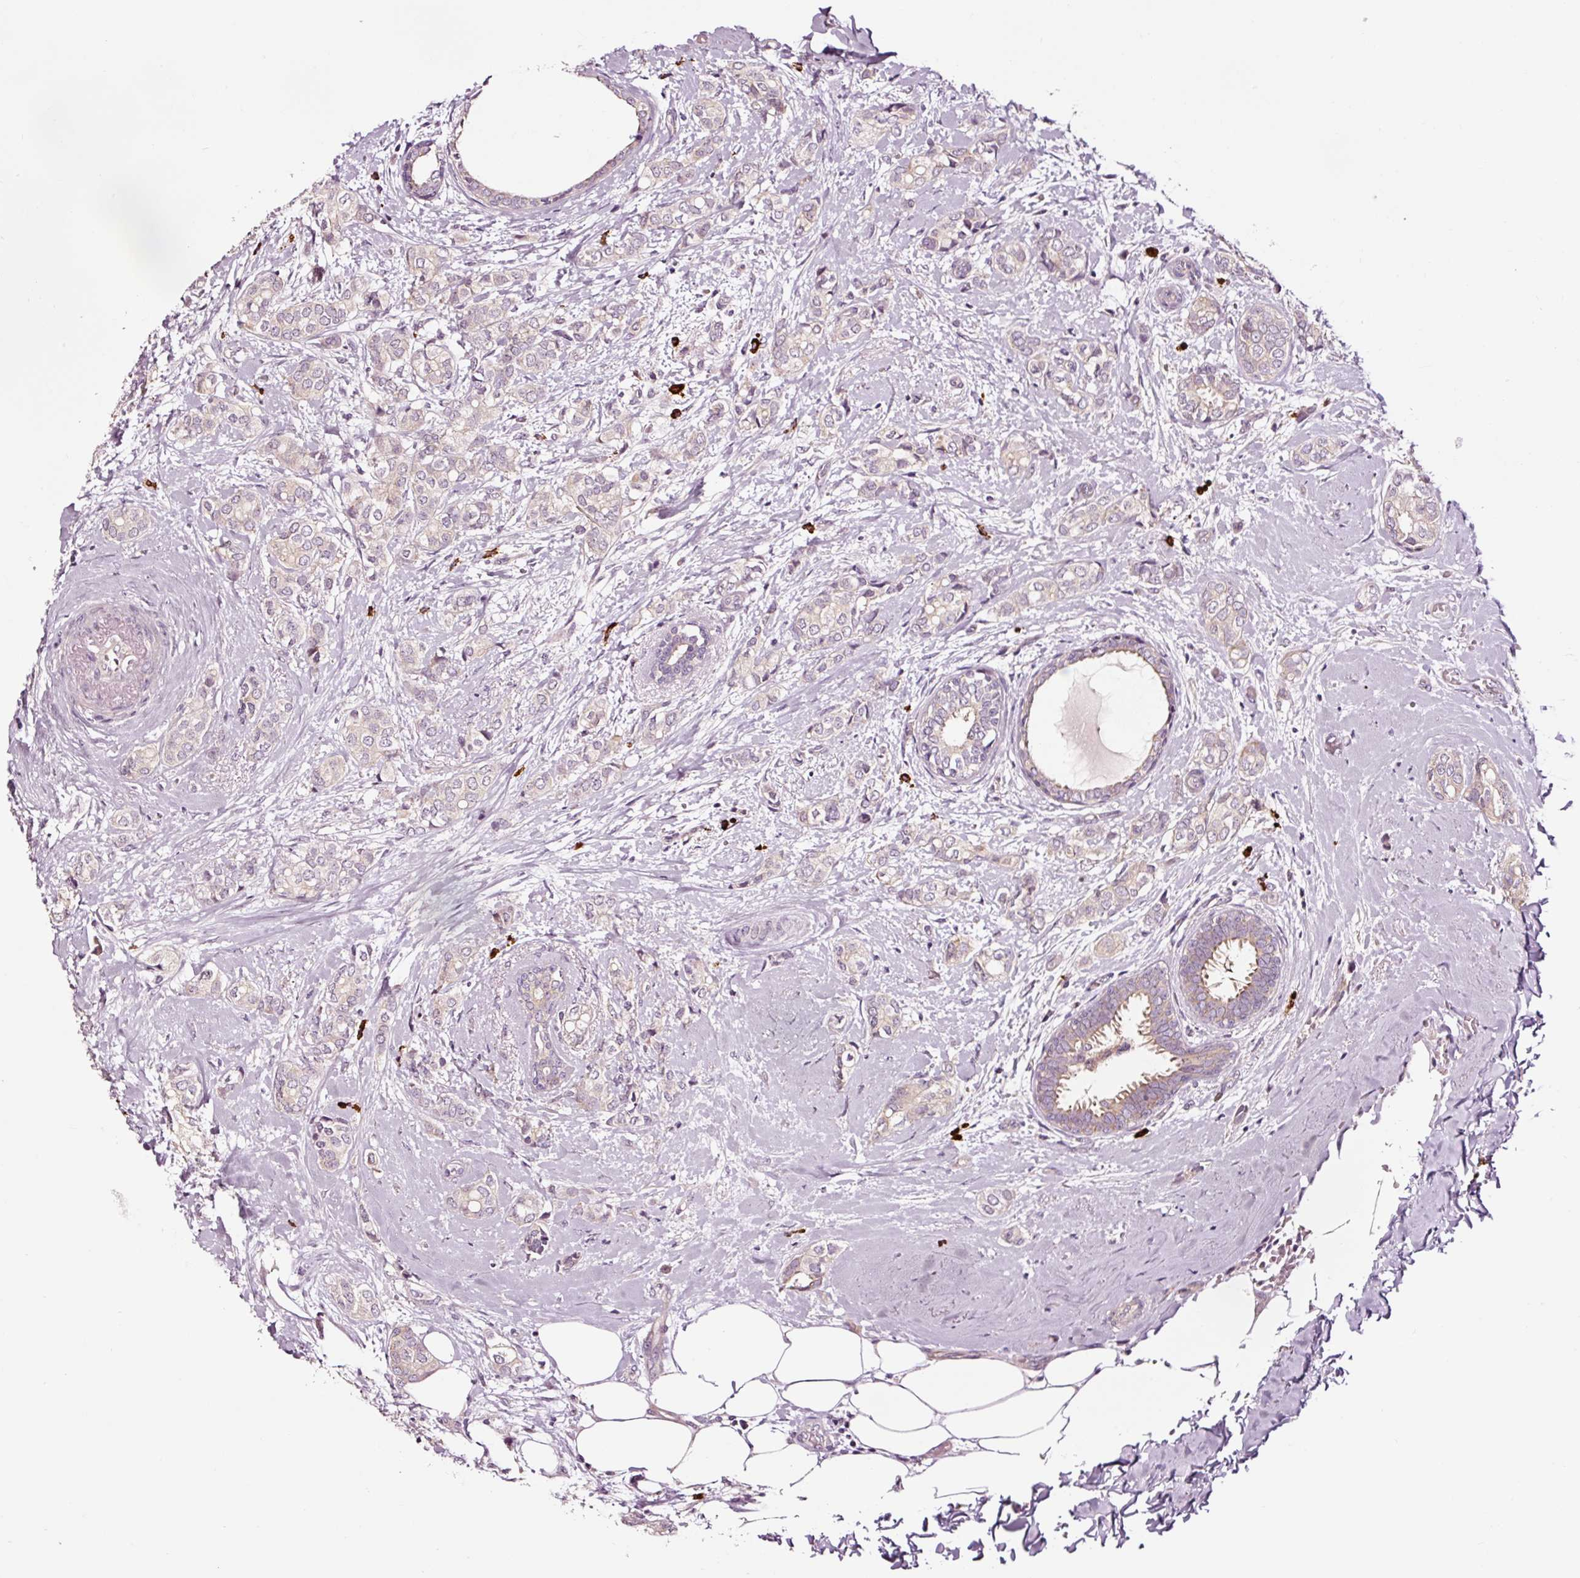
{"staining": {"intensity": "weak", "quantity": "25%-75%", "location": "cytoplasmic/membranous"}, "tissue": "breast cancer", "cell_type": "Tumor cells", "image_type": "cancer", "snomed": [{"axis": "morphology", "description": "Duct carcinoma"}, {"axis": "topography", "description": "Breast"}], "caption": "Weak cytoplasmic/membranous protein expression is present in approximately 25%-75% of tumor cells in breast cancer (infiltrating ductal carcinoma).", "gene": "UTP14A", "patient": {"sex": "female", "age": 73}}